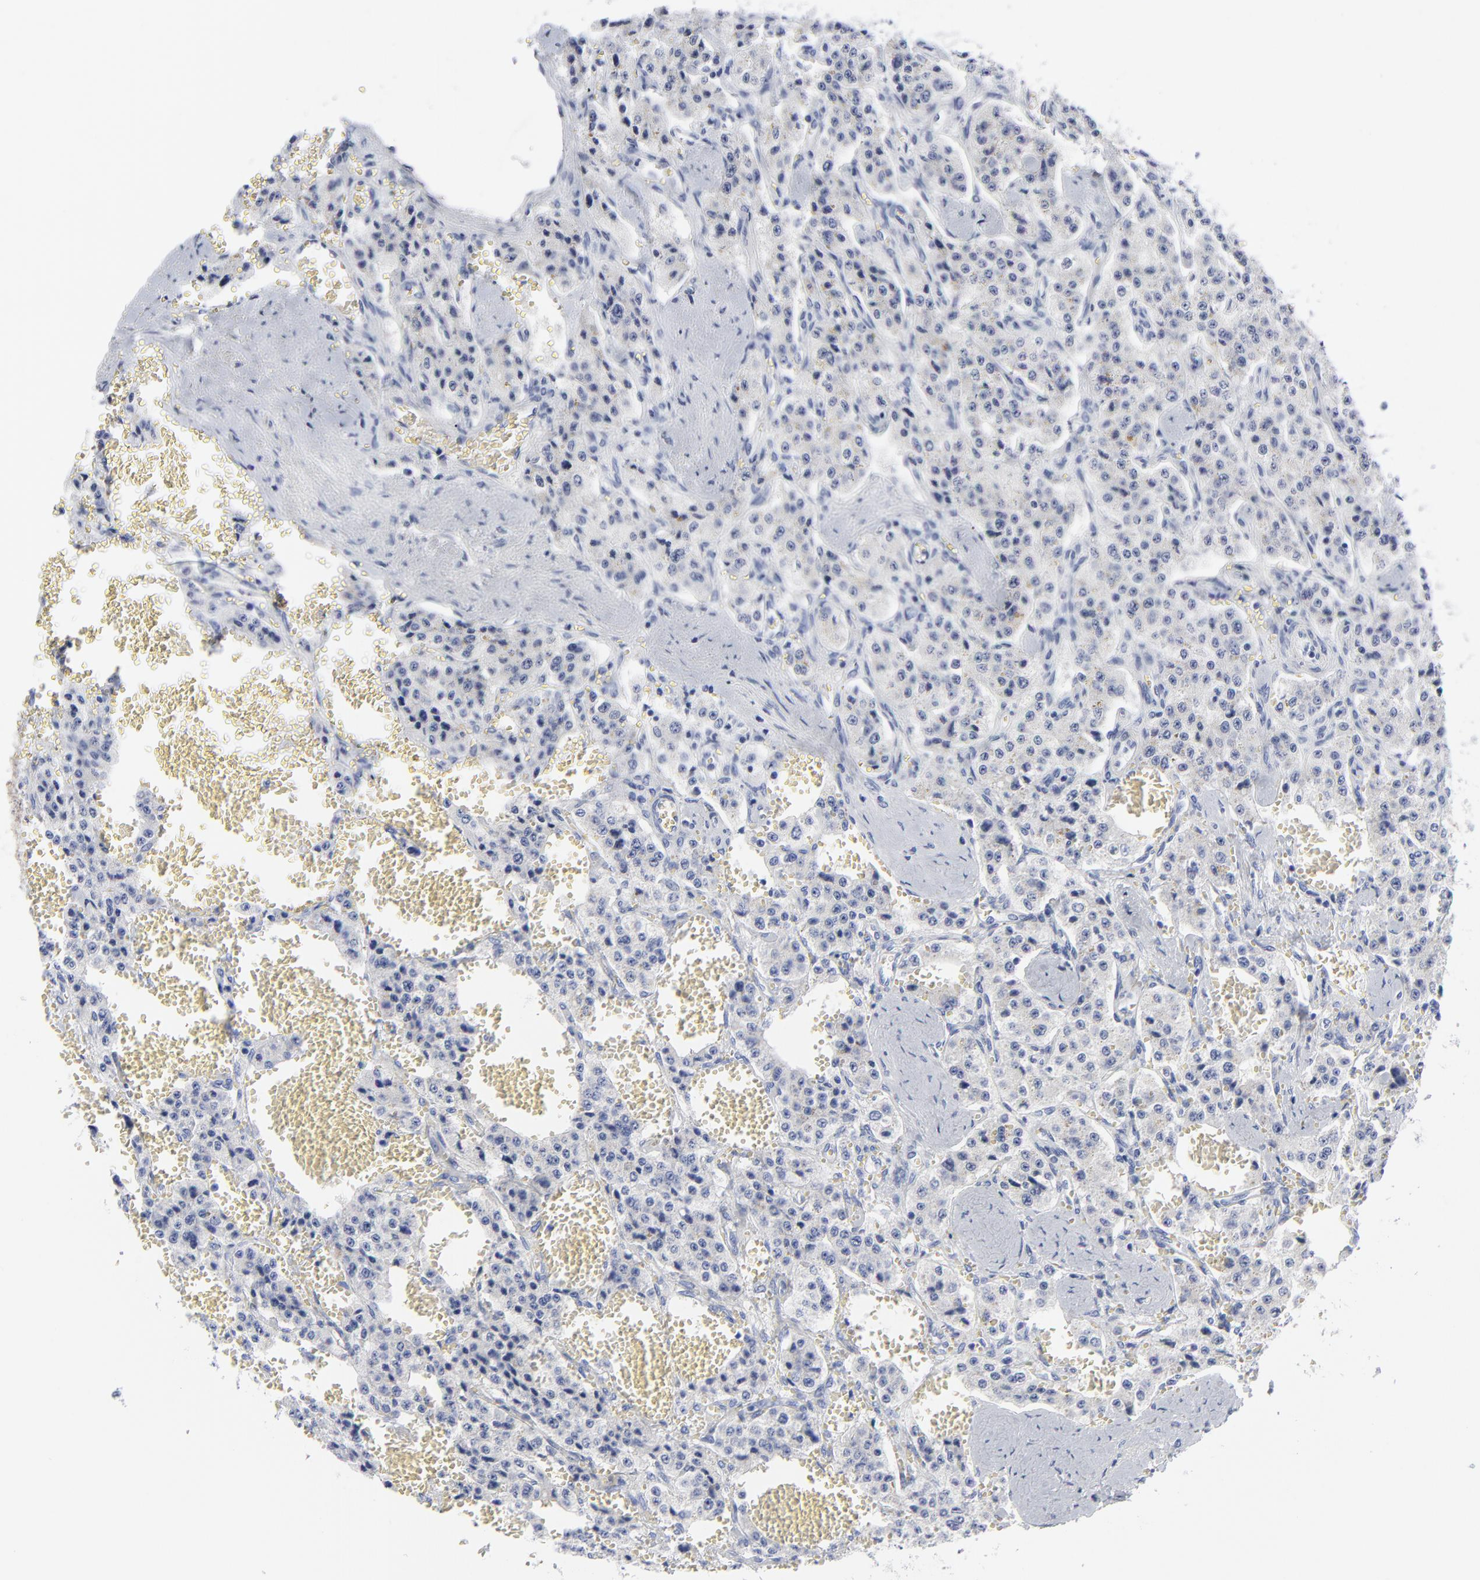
{"staining": {"intensity": "negative", "quantity": "none", "location": "none"}, "tissue": "carcinoid", "cell_type": "Tumor cells", "image_type": "cancer", "snomed": [{"axis": "morphology", "description": "Carcinoid, malignant, NOS"}, {"axis": "topography", "description": "Small intestine"}], "caption": "The immunohistochemistry (IHC) image has no significant staining in tumor cells of carcinoid (malignant) tissue. (DAB (3,3'-diaminobenzidine) immunohistochemistry with hematoxylin counter stain).", "gene": "CNTN3", "patient": {"sex": "male", "age": 52}}